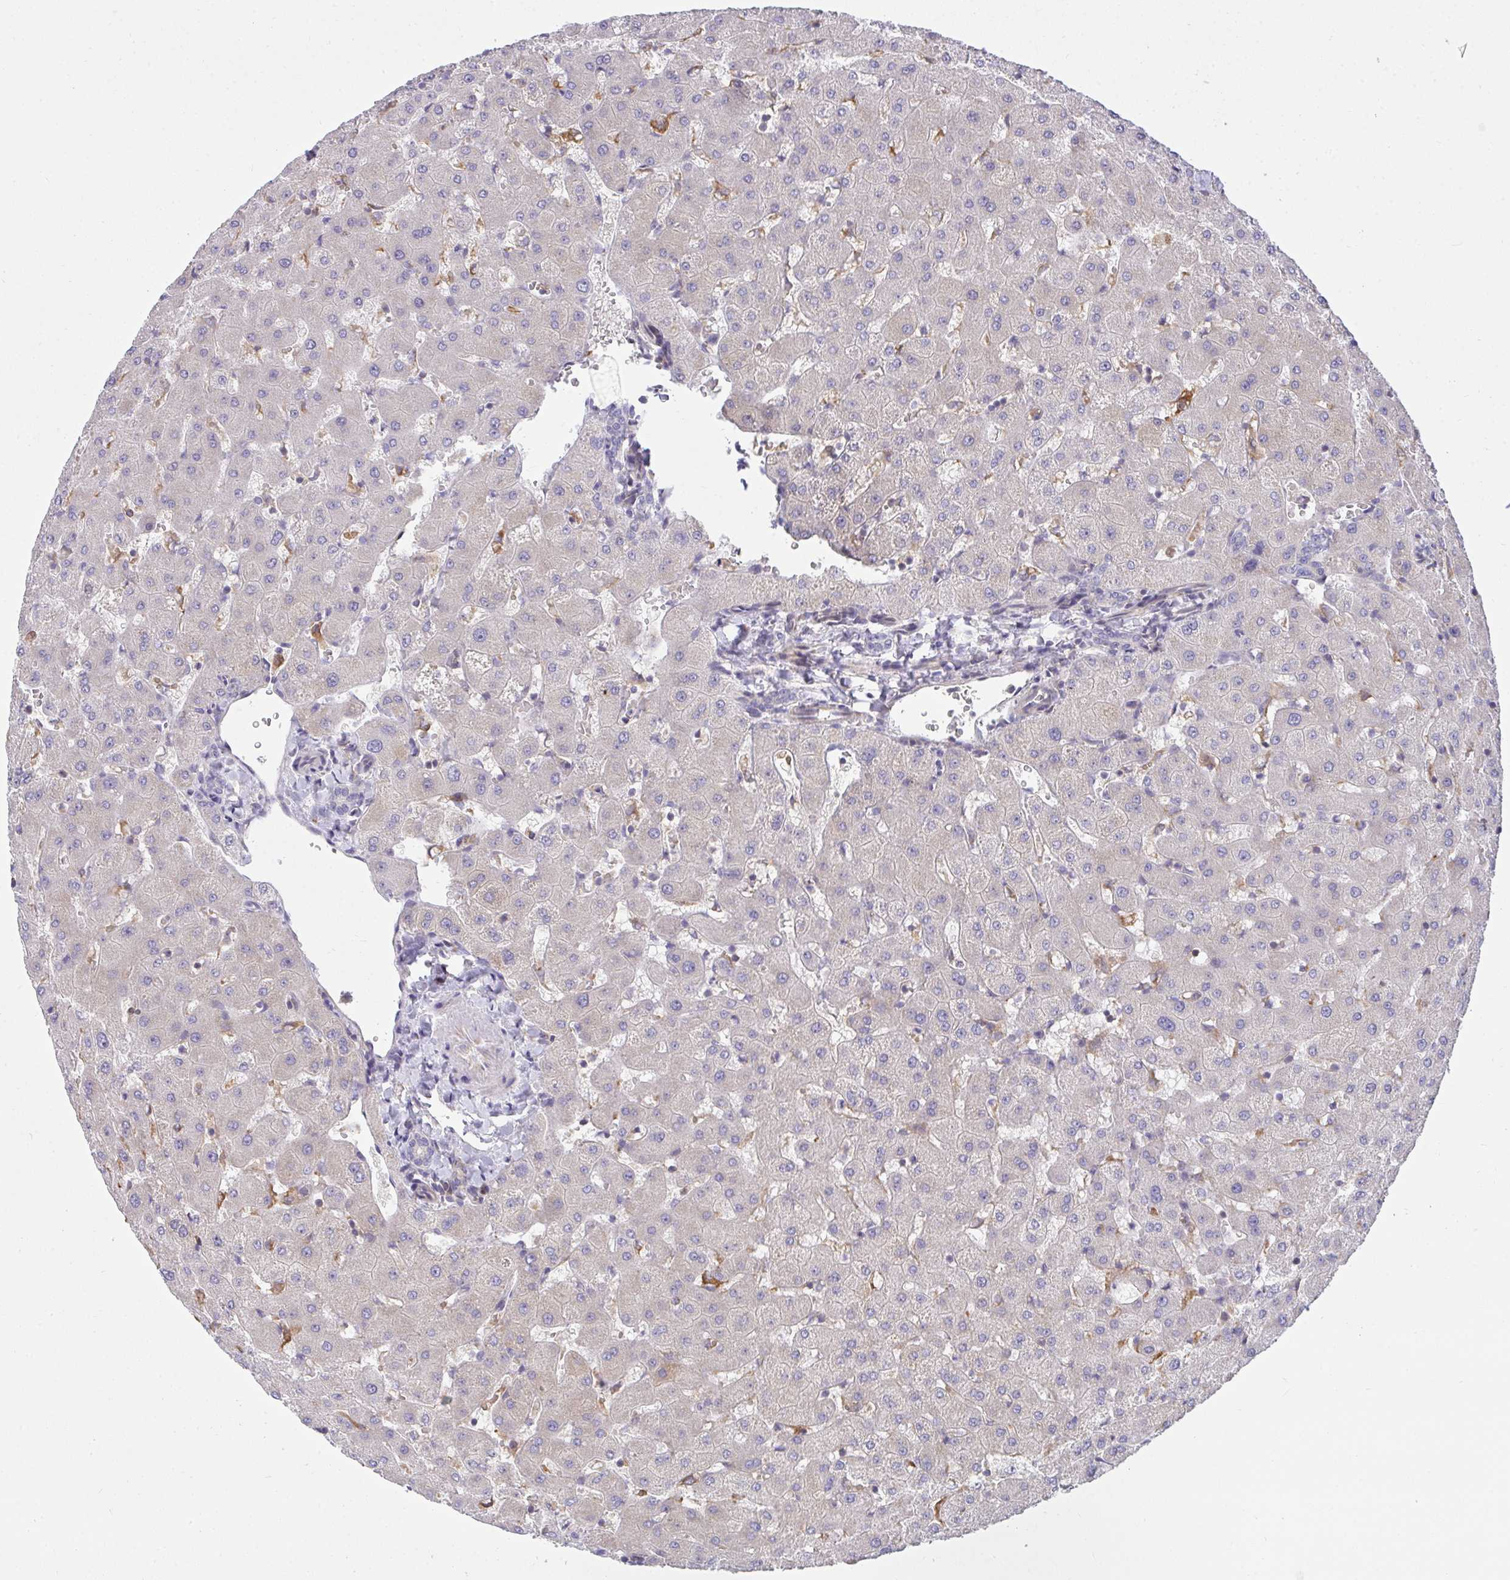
{"staining": {"intensity": "weak", "quantity": "<25%", "location": "cytoplasmic/membranous"}, "tissue": "liver", "cell_type": "Cholangiocytes", "image_type": "normal", "snomed": [{"axis": "morphology", "description": "Normal tissue, NOS"}, {"axis": "topography", "description": "Liver"}], "caption": "The immunohistochemistry (IHC) micrograph has no significant positivity in cholangiocytes of liver.", "gene": "SRRM4", "patient": {"sex": "female", "age": 63}}